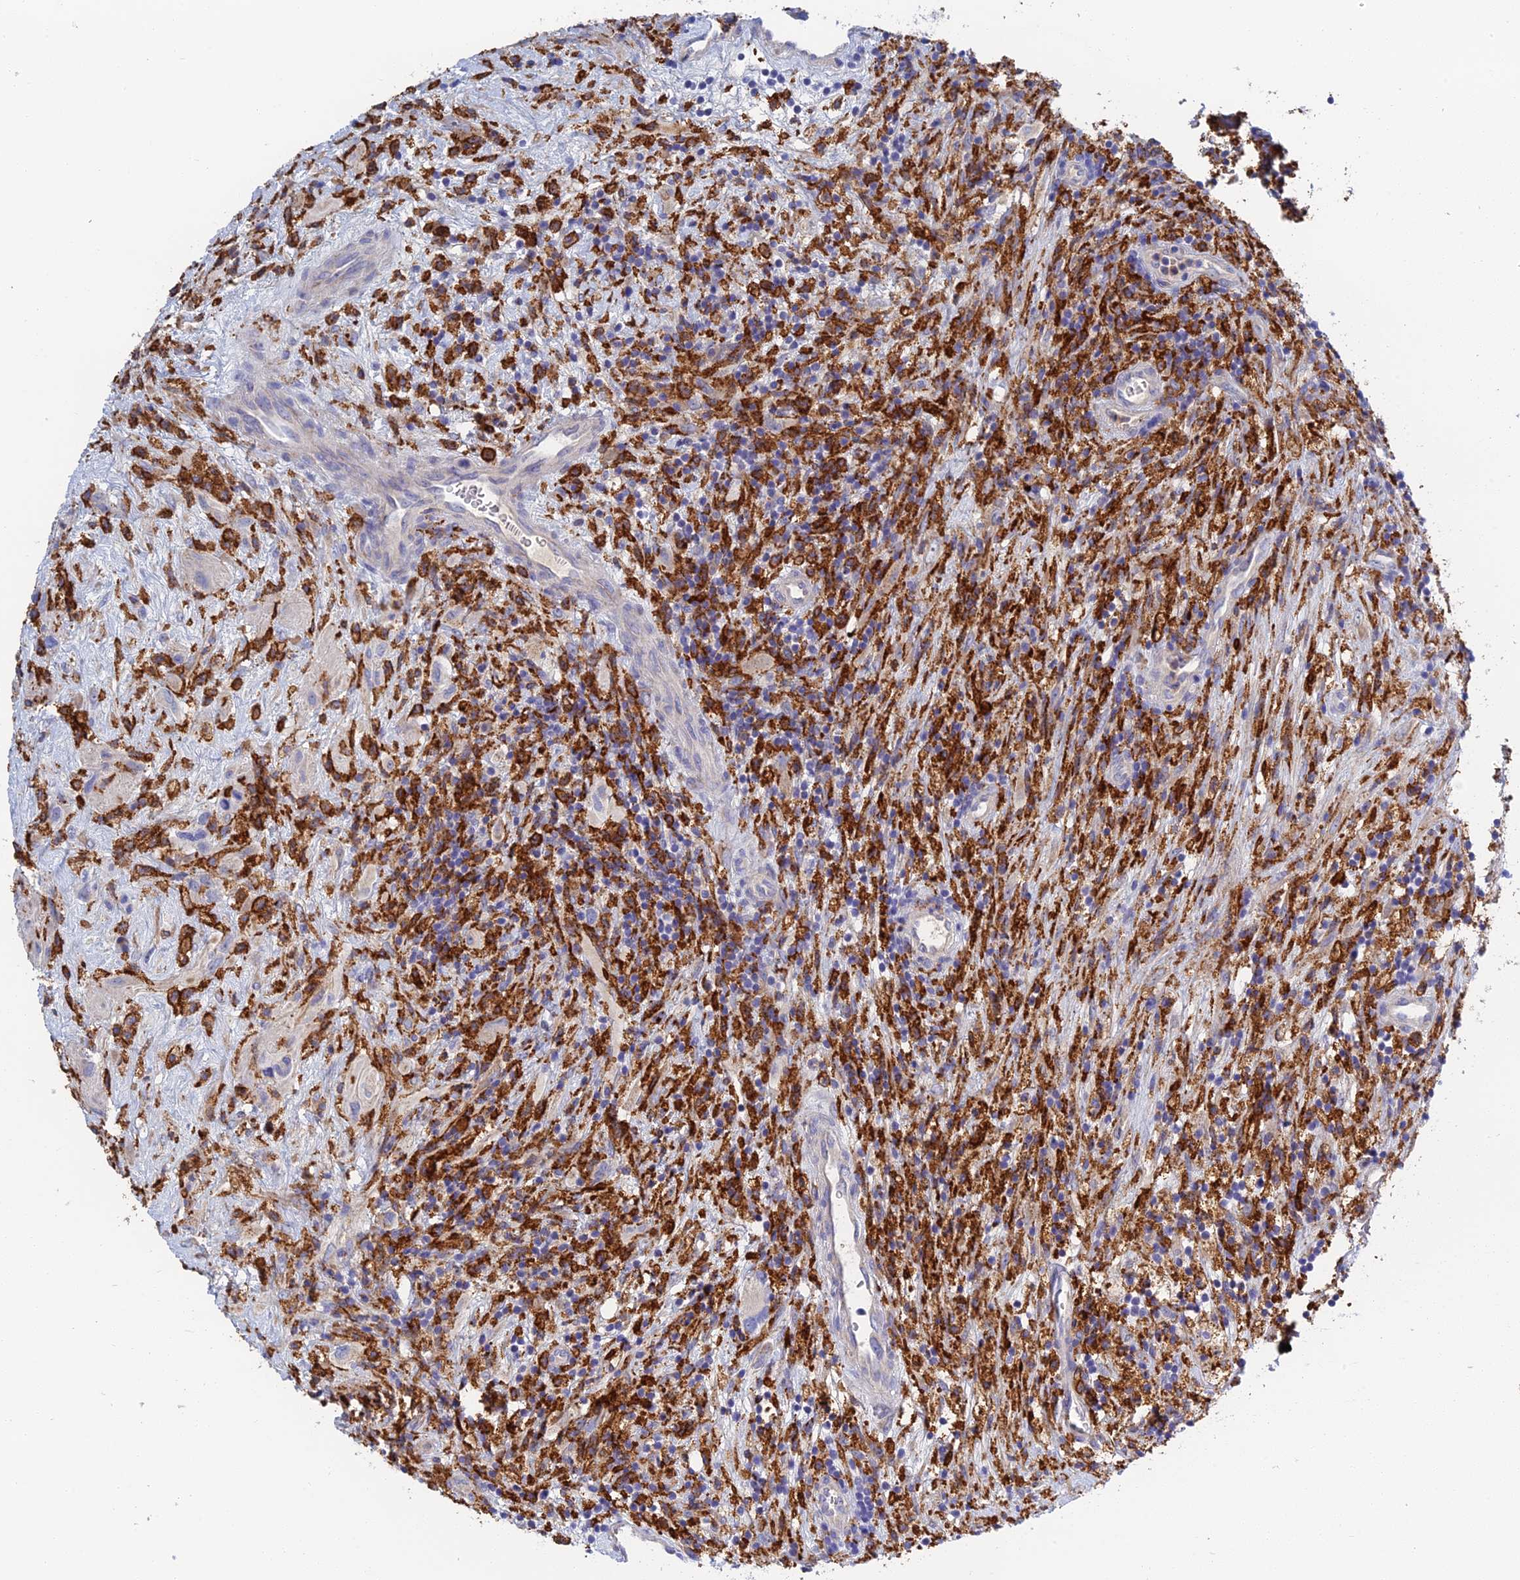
{"staining": {"intensity": "strong", "quantity": "<25%", "location": "cytoplasmic/membranous"}, "tissue": "glioma", "cell_type": "Tumor cells", "image_type": "cancer", "snomed": [{"axis": "morphology", "description": "Glioma, malignant, High grade"}, {"axis": "topography", "description": "Brain"}], "caption": "Tumor cells reveal strong cytoplasmic/membranous expression in approximately <25% of cells in high-grade glioma (malignant).", "gene": "RPGRIP1L", "patient": {"sex": "male", "age": 69}}